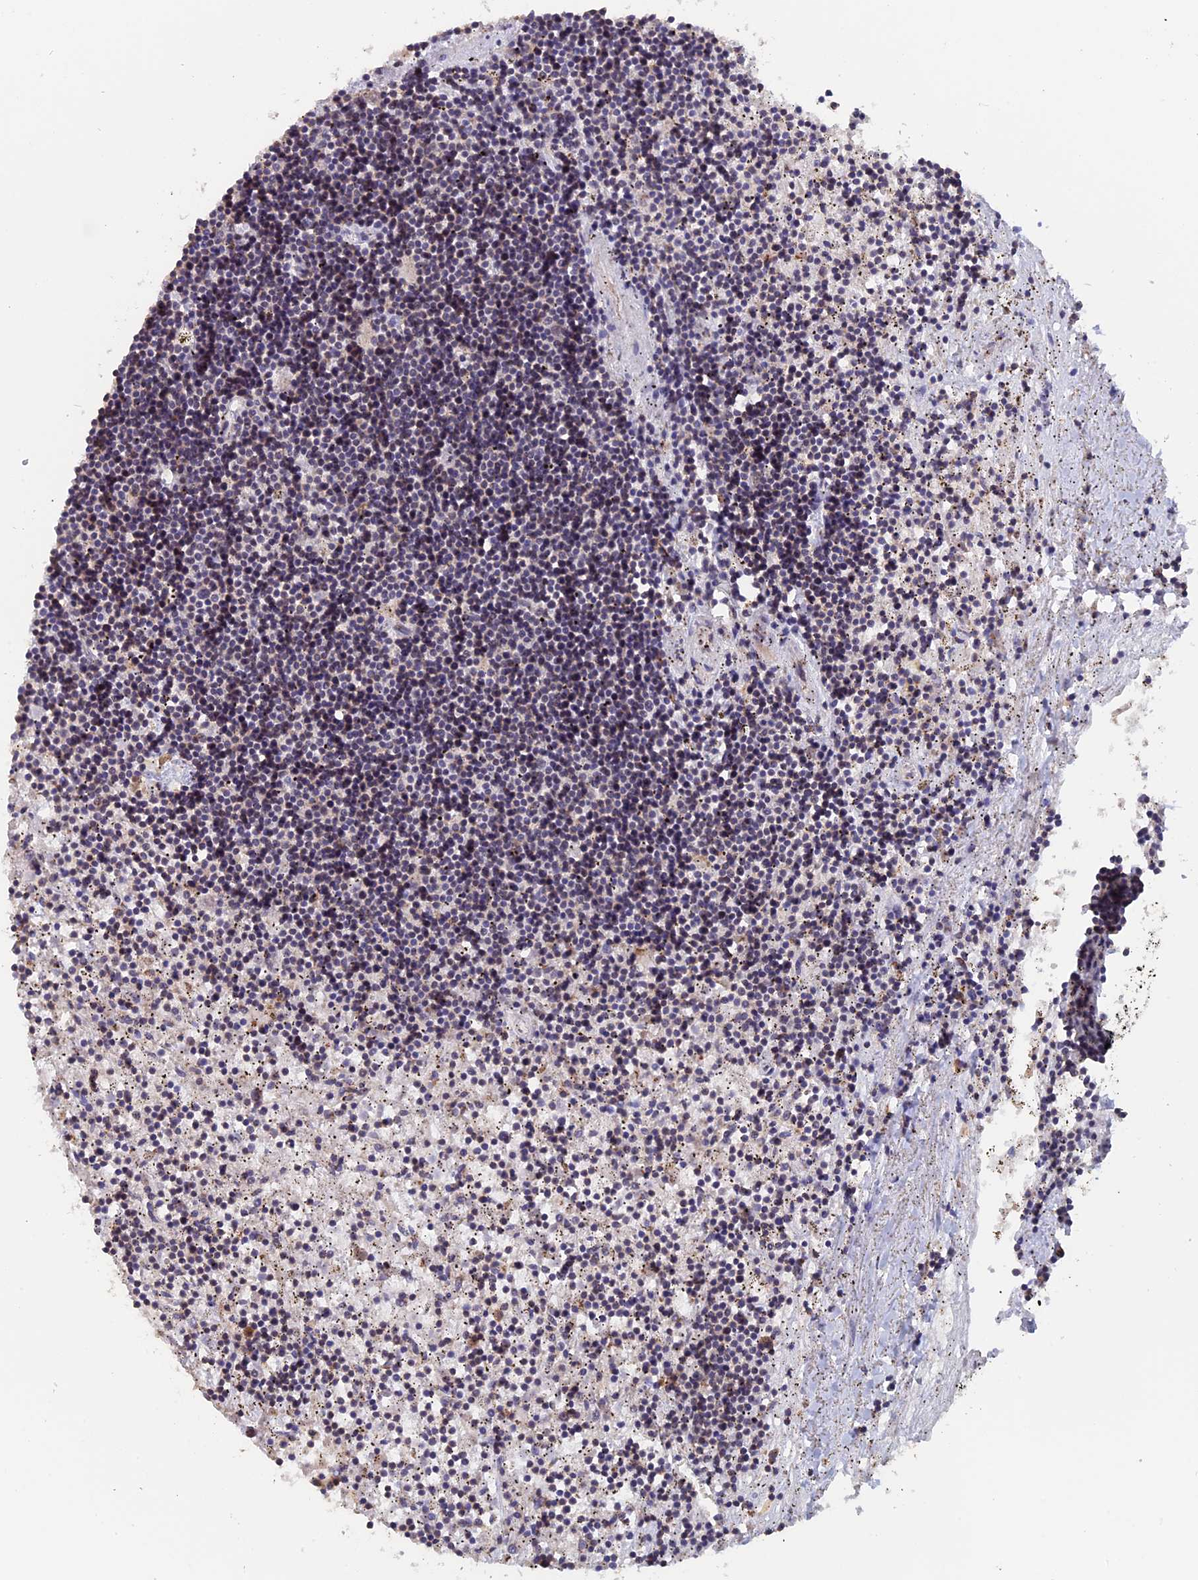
{"staining": {"intensity": "negative", "quantity": "none", "location": "none"}, "tissue": "lymphoma", "cell_type": "Tumor cells", "image_type": "cancer", "snomed": [{"axis": "morphology", "description": "Malignant lymphoma, non-Hodgkin's type, Low grade"}, {"axis": "topography", "description": "Spleen"}], "caption": "Histopathology image shows no significant protein positivity in tumor cells of lymphoma.", "gene": "PIGQ", "patient": {"sex": "male", "age": 76}}